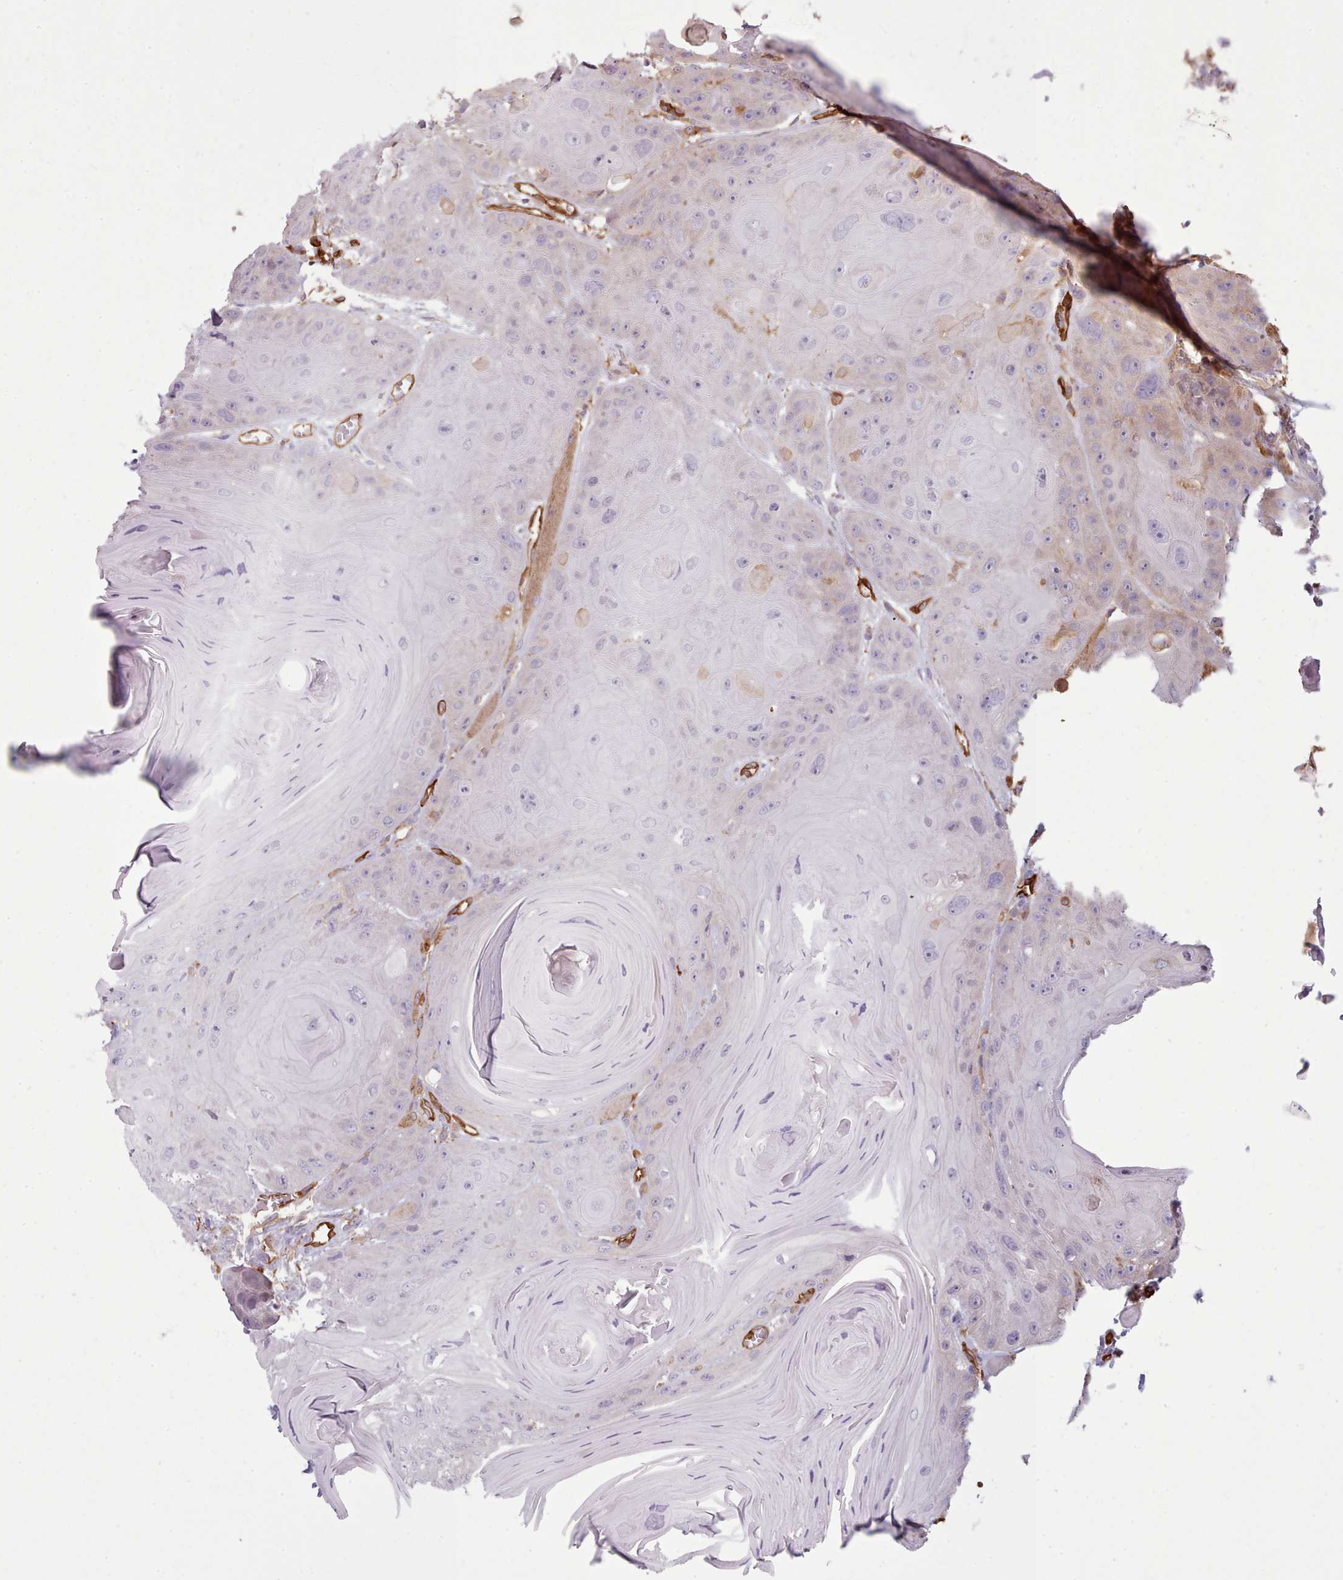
{"staining": {"intensity": "moderate", "quantity": "<25%", "location": "cytoplasmic/membranous"}, "tissue": "head and neck cancer", "cell_type": "Tumor cells", "image_type": "cancer", "snomed": [{"axis": "morphology", "description": "Squamous cell carcinoma, NOS"}, {"axis": "topography", "description": "Head-Neck"}], "caption": "Tumor cells demonstrate moderate cytoplasmic/membranous positivity in approximately <25% of cells in head and neck cancer (squamous cell carcinoma).", "gene": "CD300LF", "patient": {"sex": "female", "age": 59}}